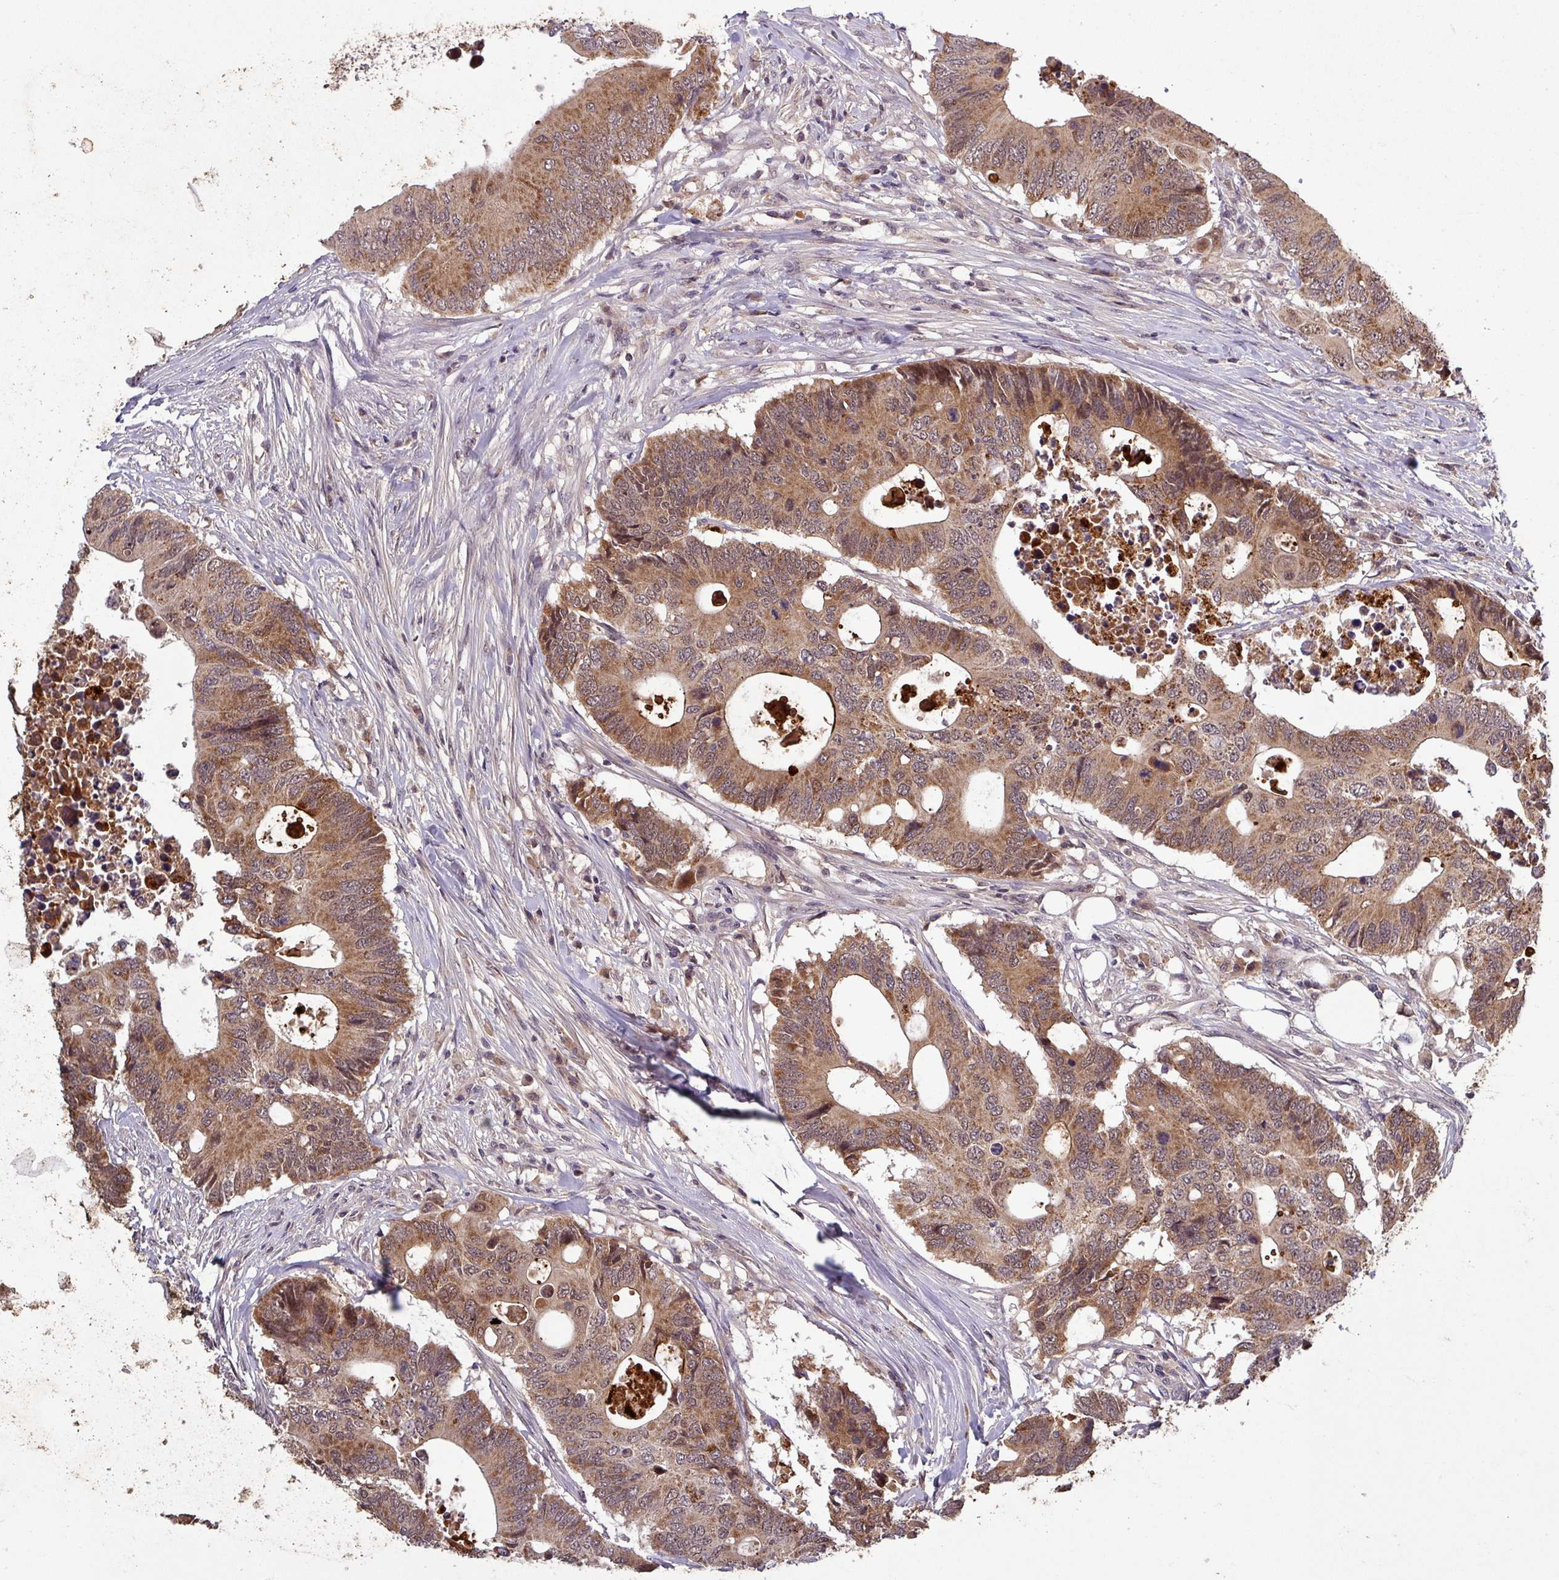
{"staining": {"intensity": "moderate", "quantity": ">75%", "location": "cytoplasmic/membranous,nuclear"}, "tissue": "colorectal cancer", "cell_type": "Tumor cells", "image_type": "cancer", "snomed": [{"axis": "morphology", "description": "Adenocarcinoma, NOS"}, {"axis": "topography", "description": "Colon"}], "caption": "An image of adenocarcinoma (colorectal) stained for a protein exhibits moderate cytoplasmic/membranous and nuclear brown staining in tumor cells. (DAB (3,3'-diaminobenzidine) IHC with brightfield microscopy, high magnification).", "gene": "PUS1", "patient": {"sex": "male", "age": 71}}